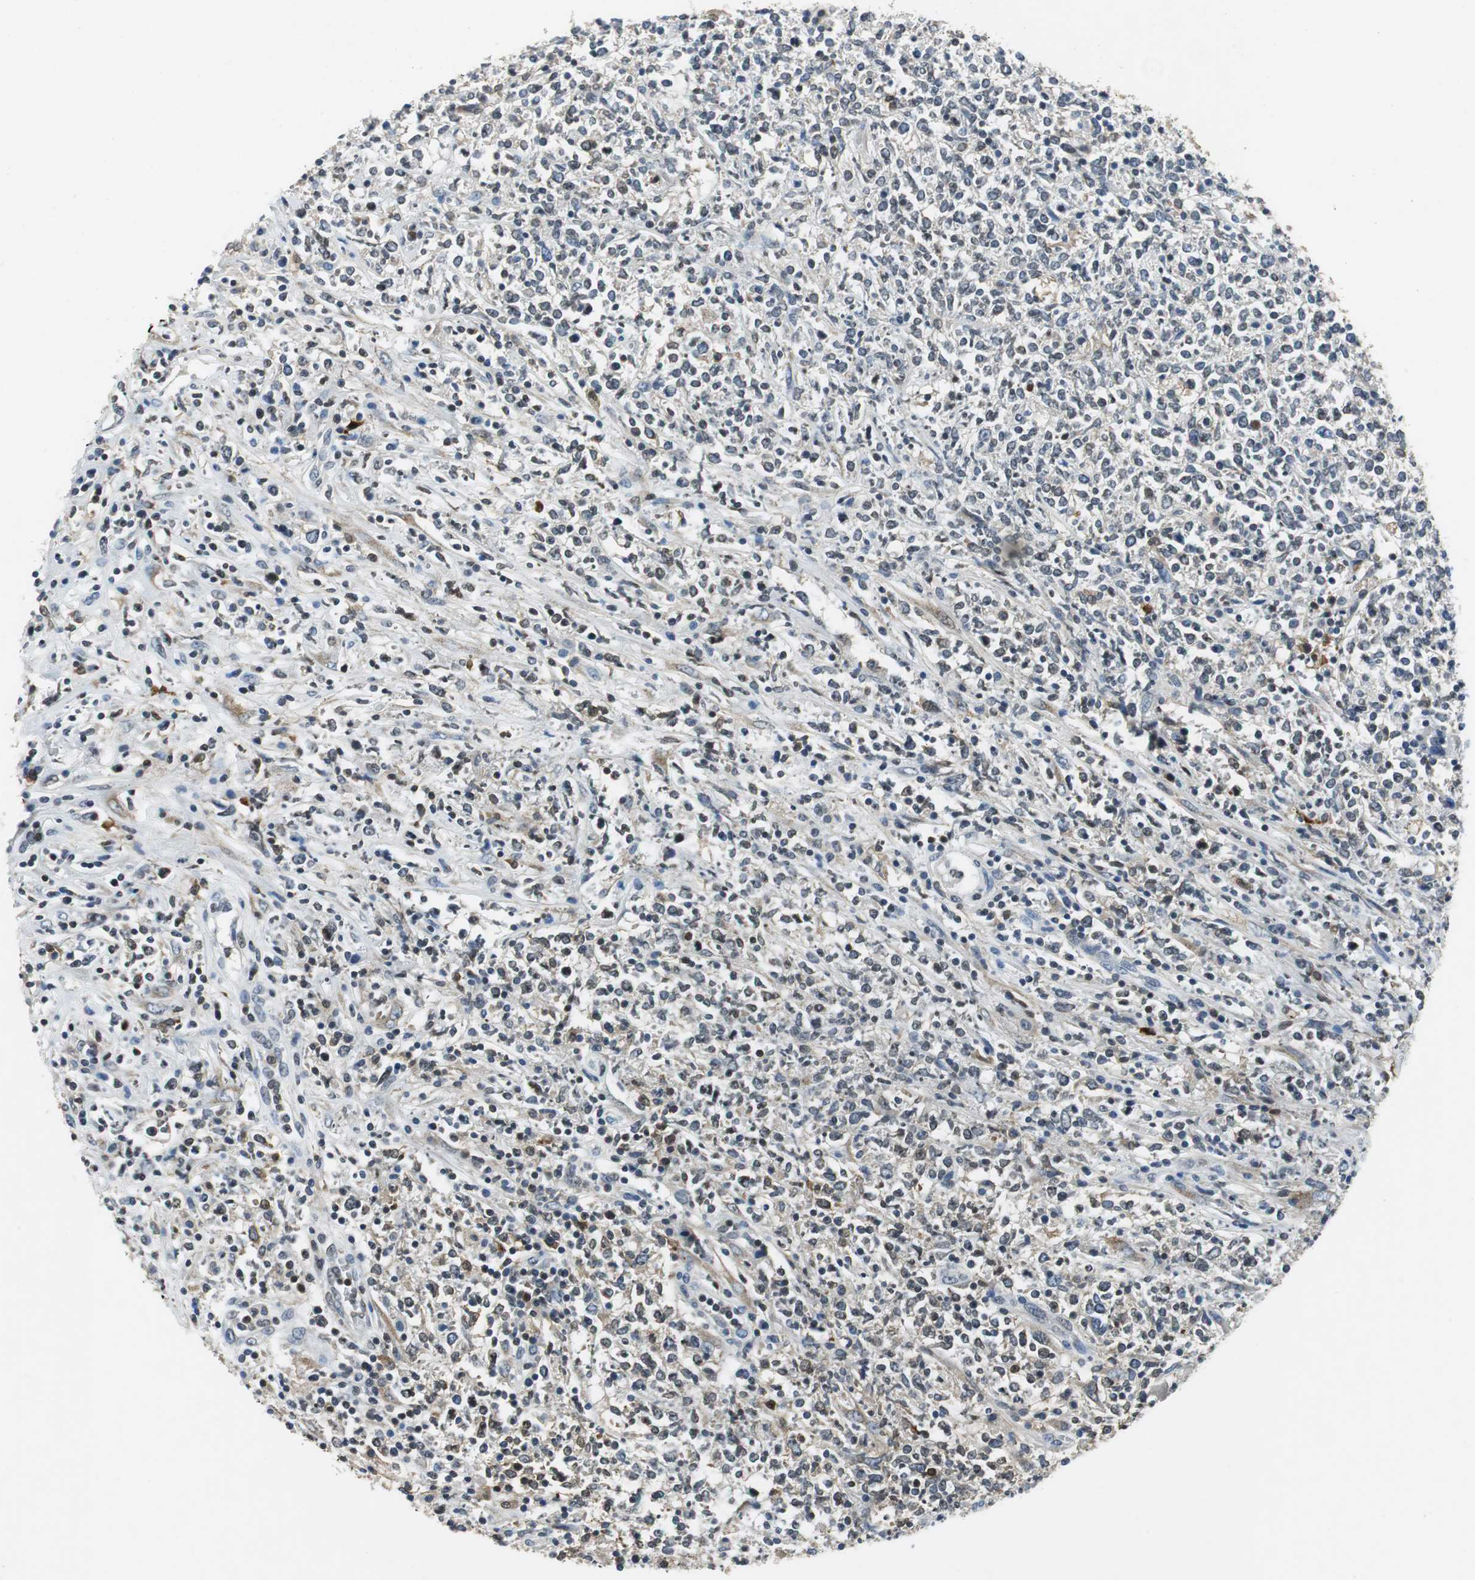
{"staining": {"intensity": "weak", "quantity": "25%-75%", "location": "nuclear"}, "tissue": "lymphoma", "cell_type": "Tumor cells", "image_type": "cancer", "snomed": [{"axis": "morphology", "description": "Malignant lymphoma, non-Hodgkin's type, High grade"}, {"axis": "topography", "description": "Lymph node"}], "caption": "Immunohistochemical staining of human lymphoma displays weak nuclear protein staining in about 25%-75% of tumor cells. Nuclei are stained in blue.", "gene": "ORM1", "patient": {"sex": "female", "age": 84}}